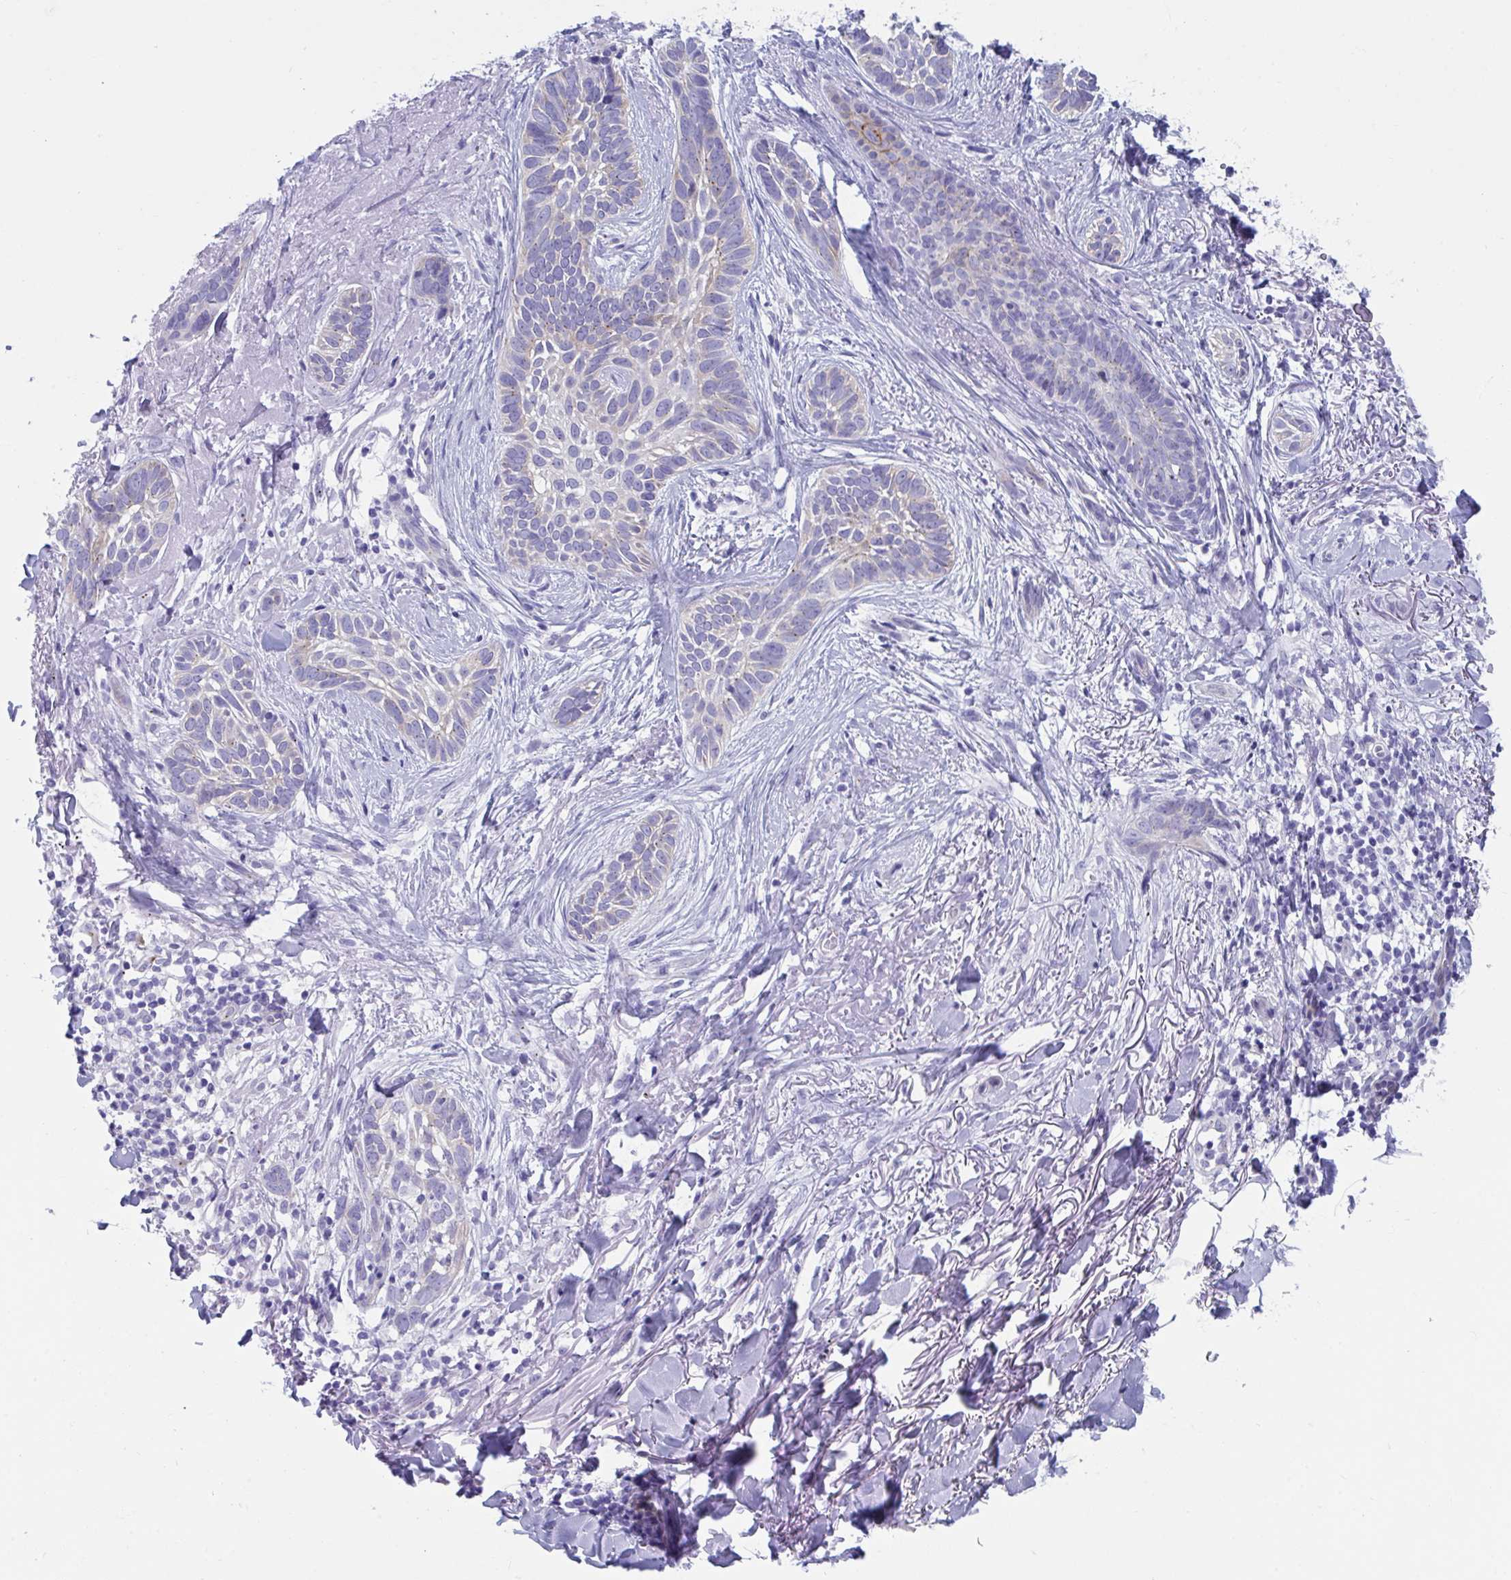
{"staining": {"intensity": "negative", "quantity": "none", "location": "none"}, "tissue": "skin cancer", "cell_type": "Tumor cells", "image_type": "cancer", "snomed": [{"axis": "morphology", "description": "Basal cell carcinoma"}, {"axis": "topography", "description": "Skin"}, {"axis": "topography", "description": "Skin of face"}], "caption": "Tumor cells are negative for brown protein staining in skin cancer (basal cell carcinoma).", "gene": "TTC30B", "patient": {"sex": "female", "age": 90}}